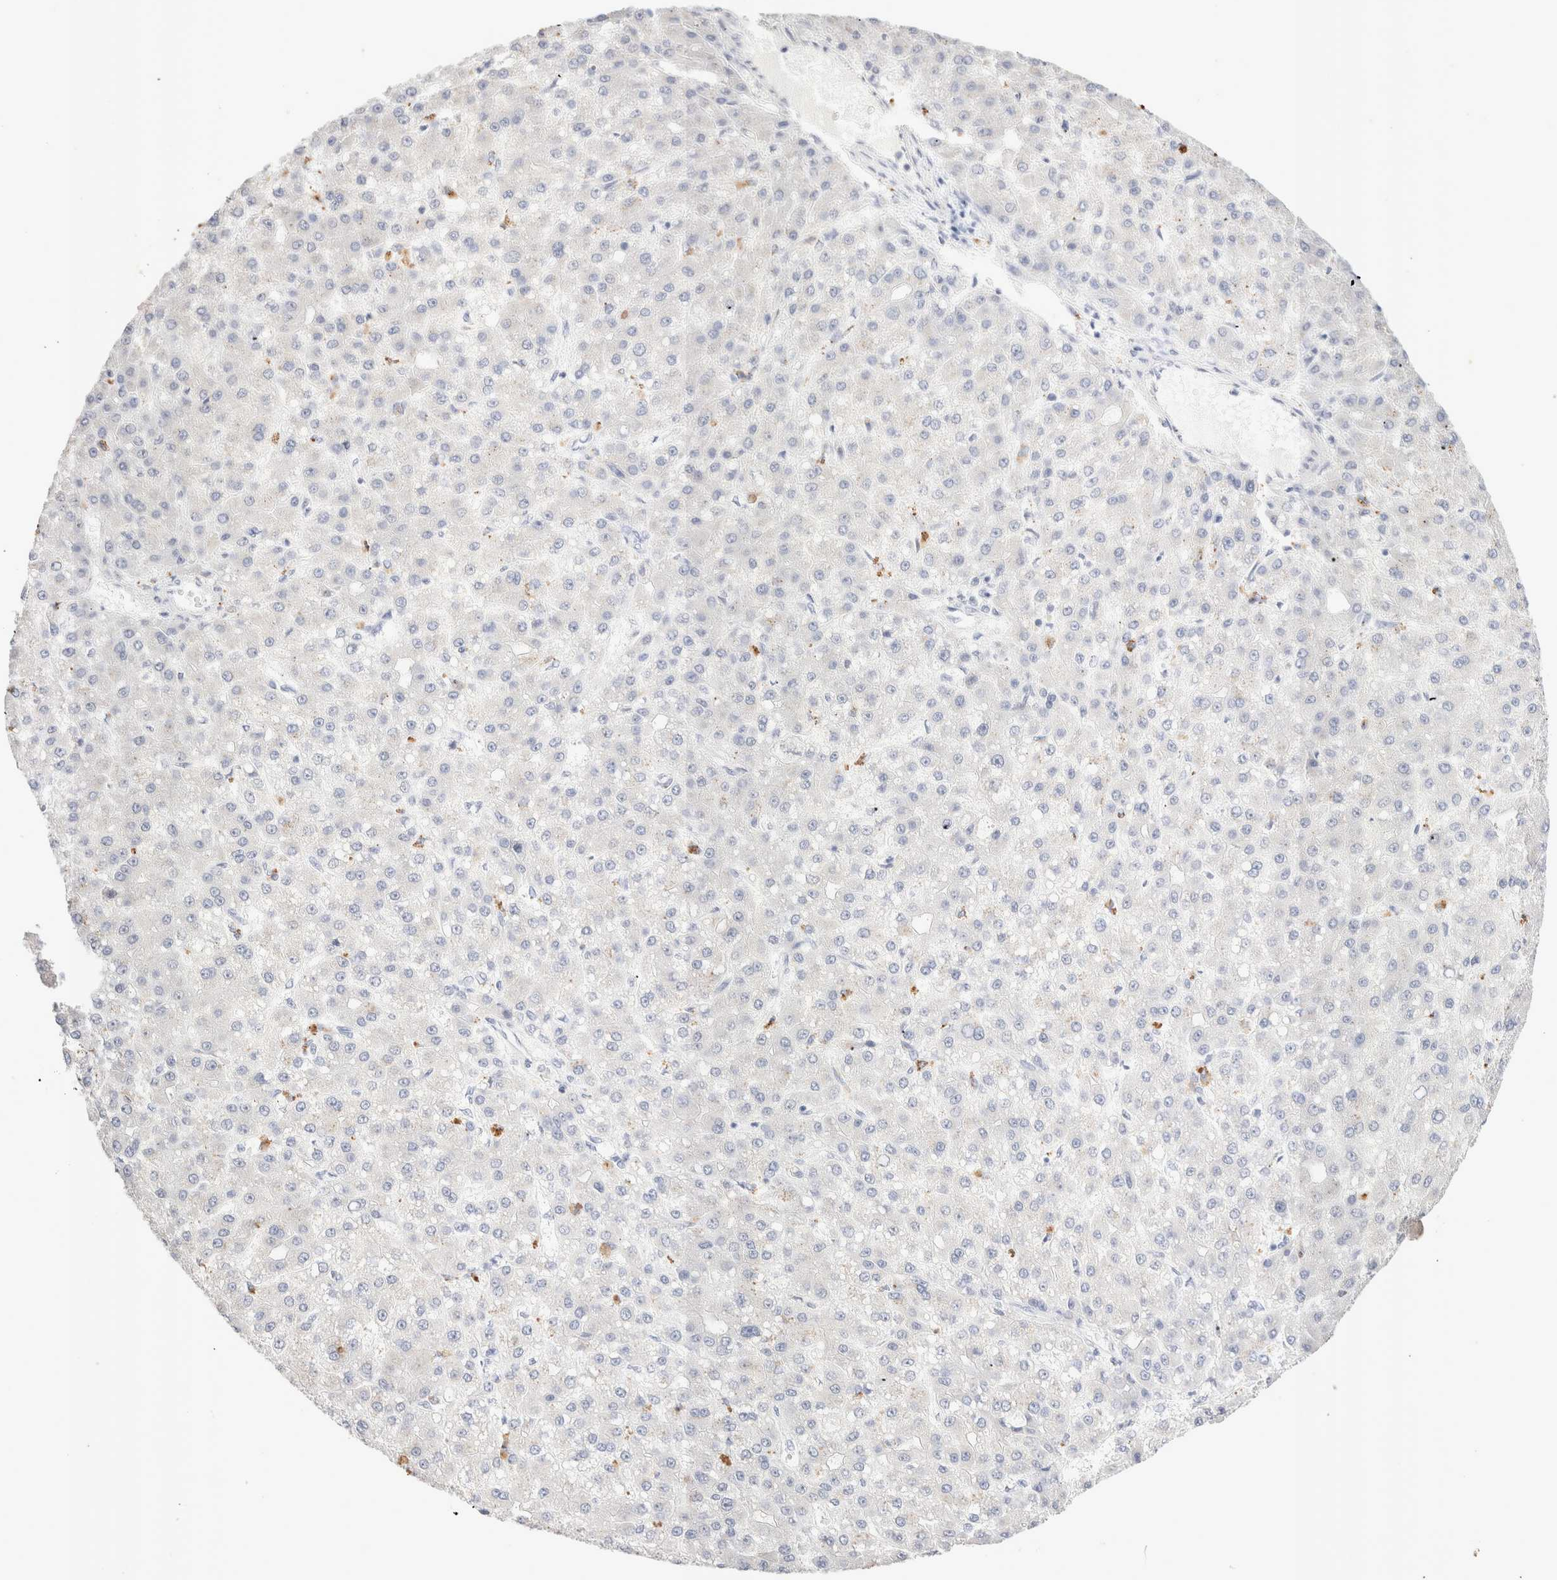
{"staining": {"intensity": "negative", "quantity": "none", "location": "none"}, "tissue": "liver cancer", "cell_type": "Tumor cells", "image_type": "cancer", "snomed": [{"axis": "morphology", "description": "Carcinoma, Hepatocellular, NOS"}, {"axis": "topography", "description": "Liver"}], "caption": "This image is of hepatocellular carcinoma (liver) stained with immunohistochemistry to label a protein in brown with the nuclei are counter-stained blue. There is no expression in tumor cells.", "gene": "EPCAM", "patient": {"sex": "male", "age": 67}}